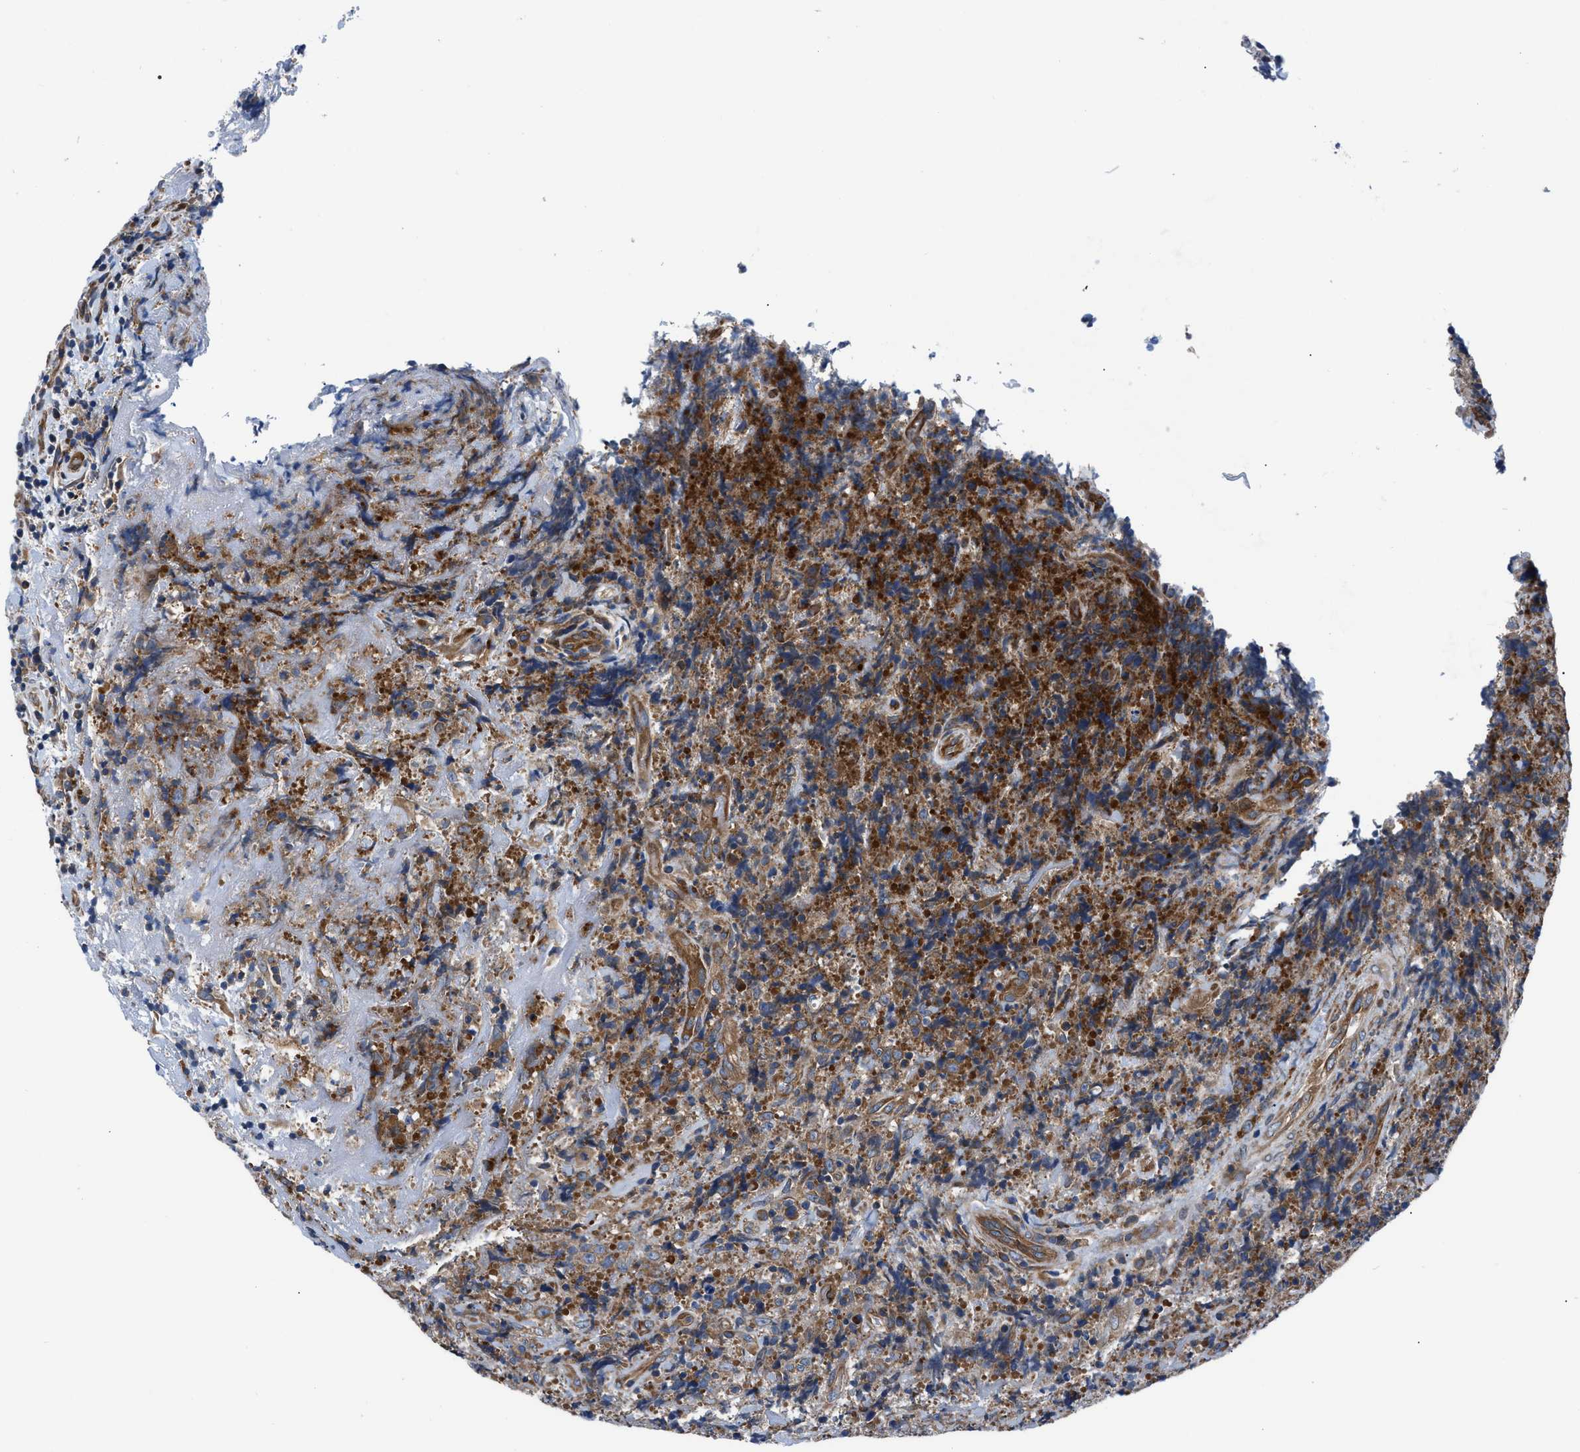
{"staining": {"intensity": "strong", "quantity": ">75%", "location": "cytoplasmic/membranous"}, "tissue": "lymphoma", "cell_type": "Tumor cells", "image_type": "cancer", "snomed": [{"axis": "morphology", "description": "Malignant lymphoma, non-Hodgkin's type, High grade"}, {"axis": "topography", "description": "Tonsil"}], "caption": "Human lymphoma stained with a protein marker shows strong staining in tumor cells.", "gene": "TRIP4", "patient": {"sex": "female", "age": 36}}